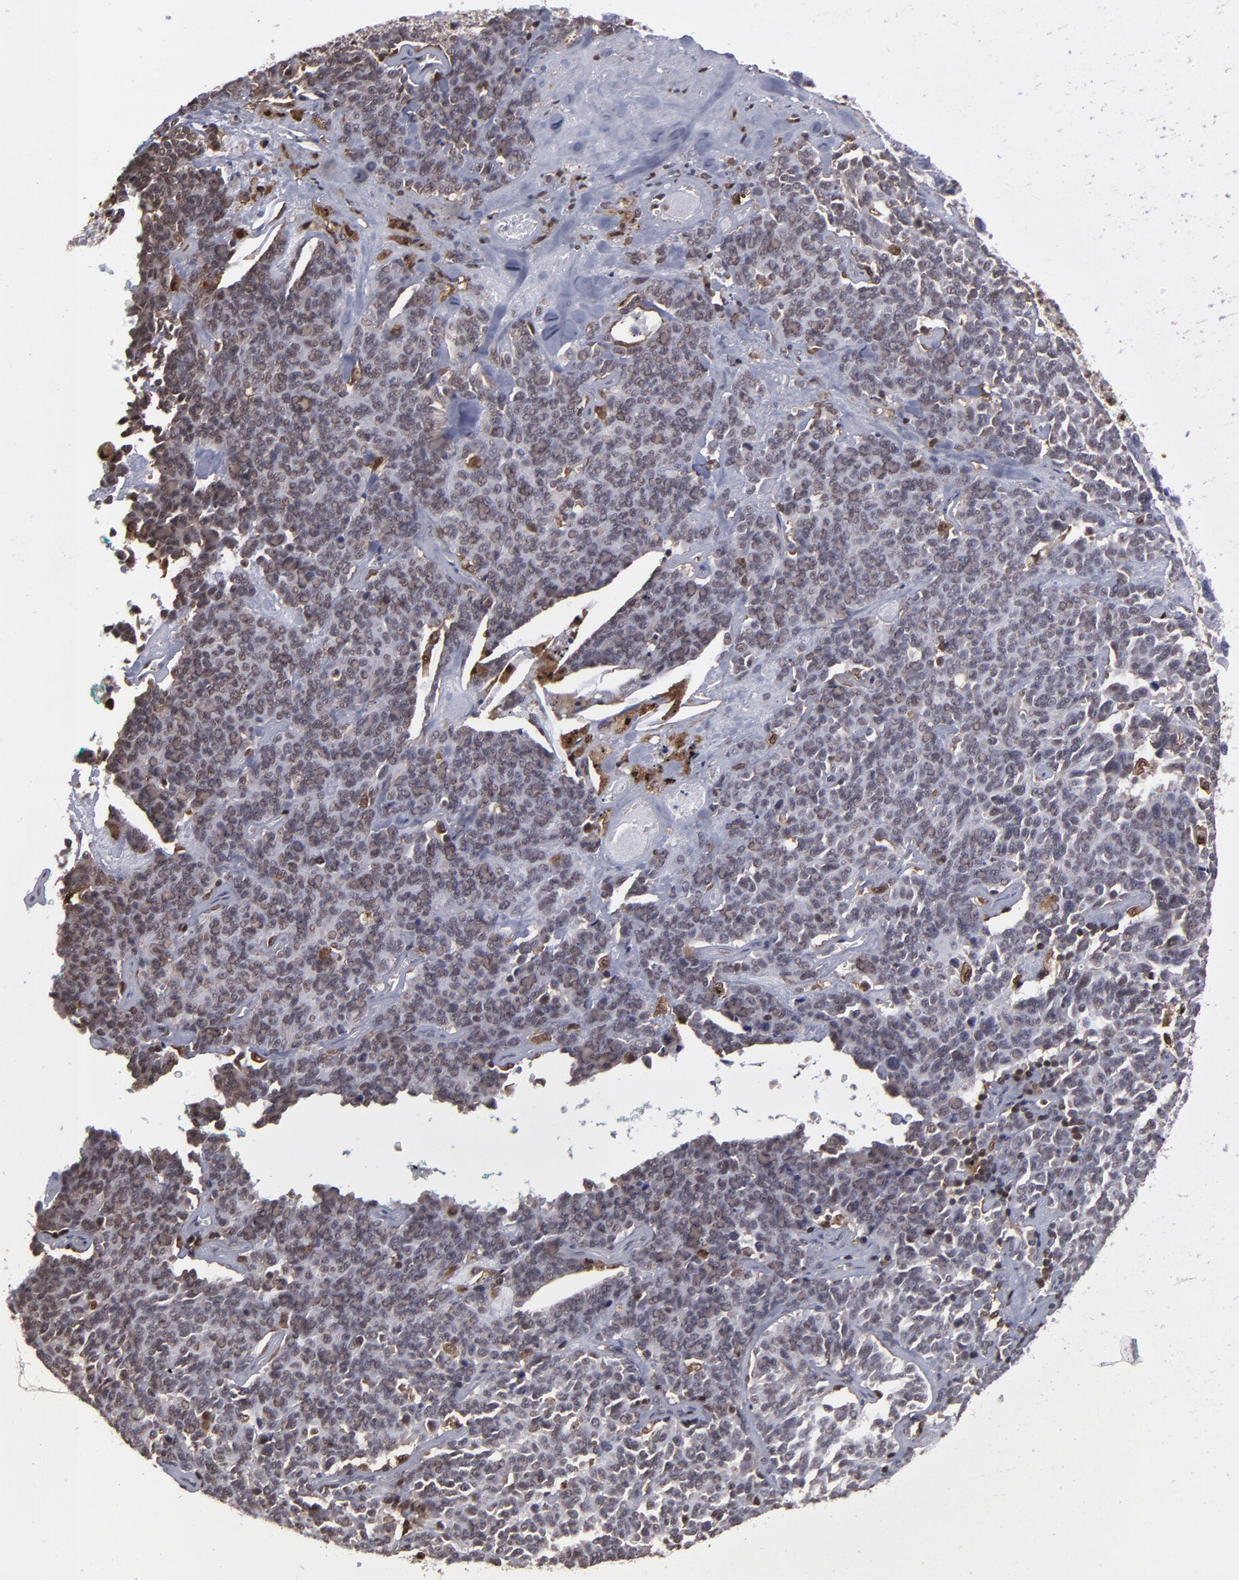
{"staining": {"intensity": "weak", "quantity": "25%-75%", "location": "nuclear"}, "tissue": "lung cancer", "cell_type": "Tumor cells", "image_type": "cancer", "snomed": [{"axis": "morphology", "description": "Neoplasm, malignant, NOS"}, {"axis": "topography", "description": "Lung"}], "caption": "This photomicrograph reveals IHC staining of lung cancer, with low weak nuclear staining in about 25%-75% of tumor cells.", "gene": "GRB2", "patient": {"sex": "female", "age": 58}}